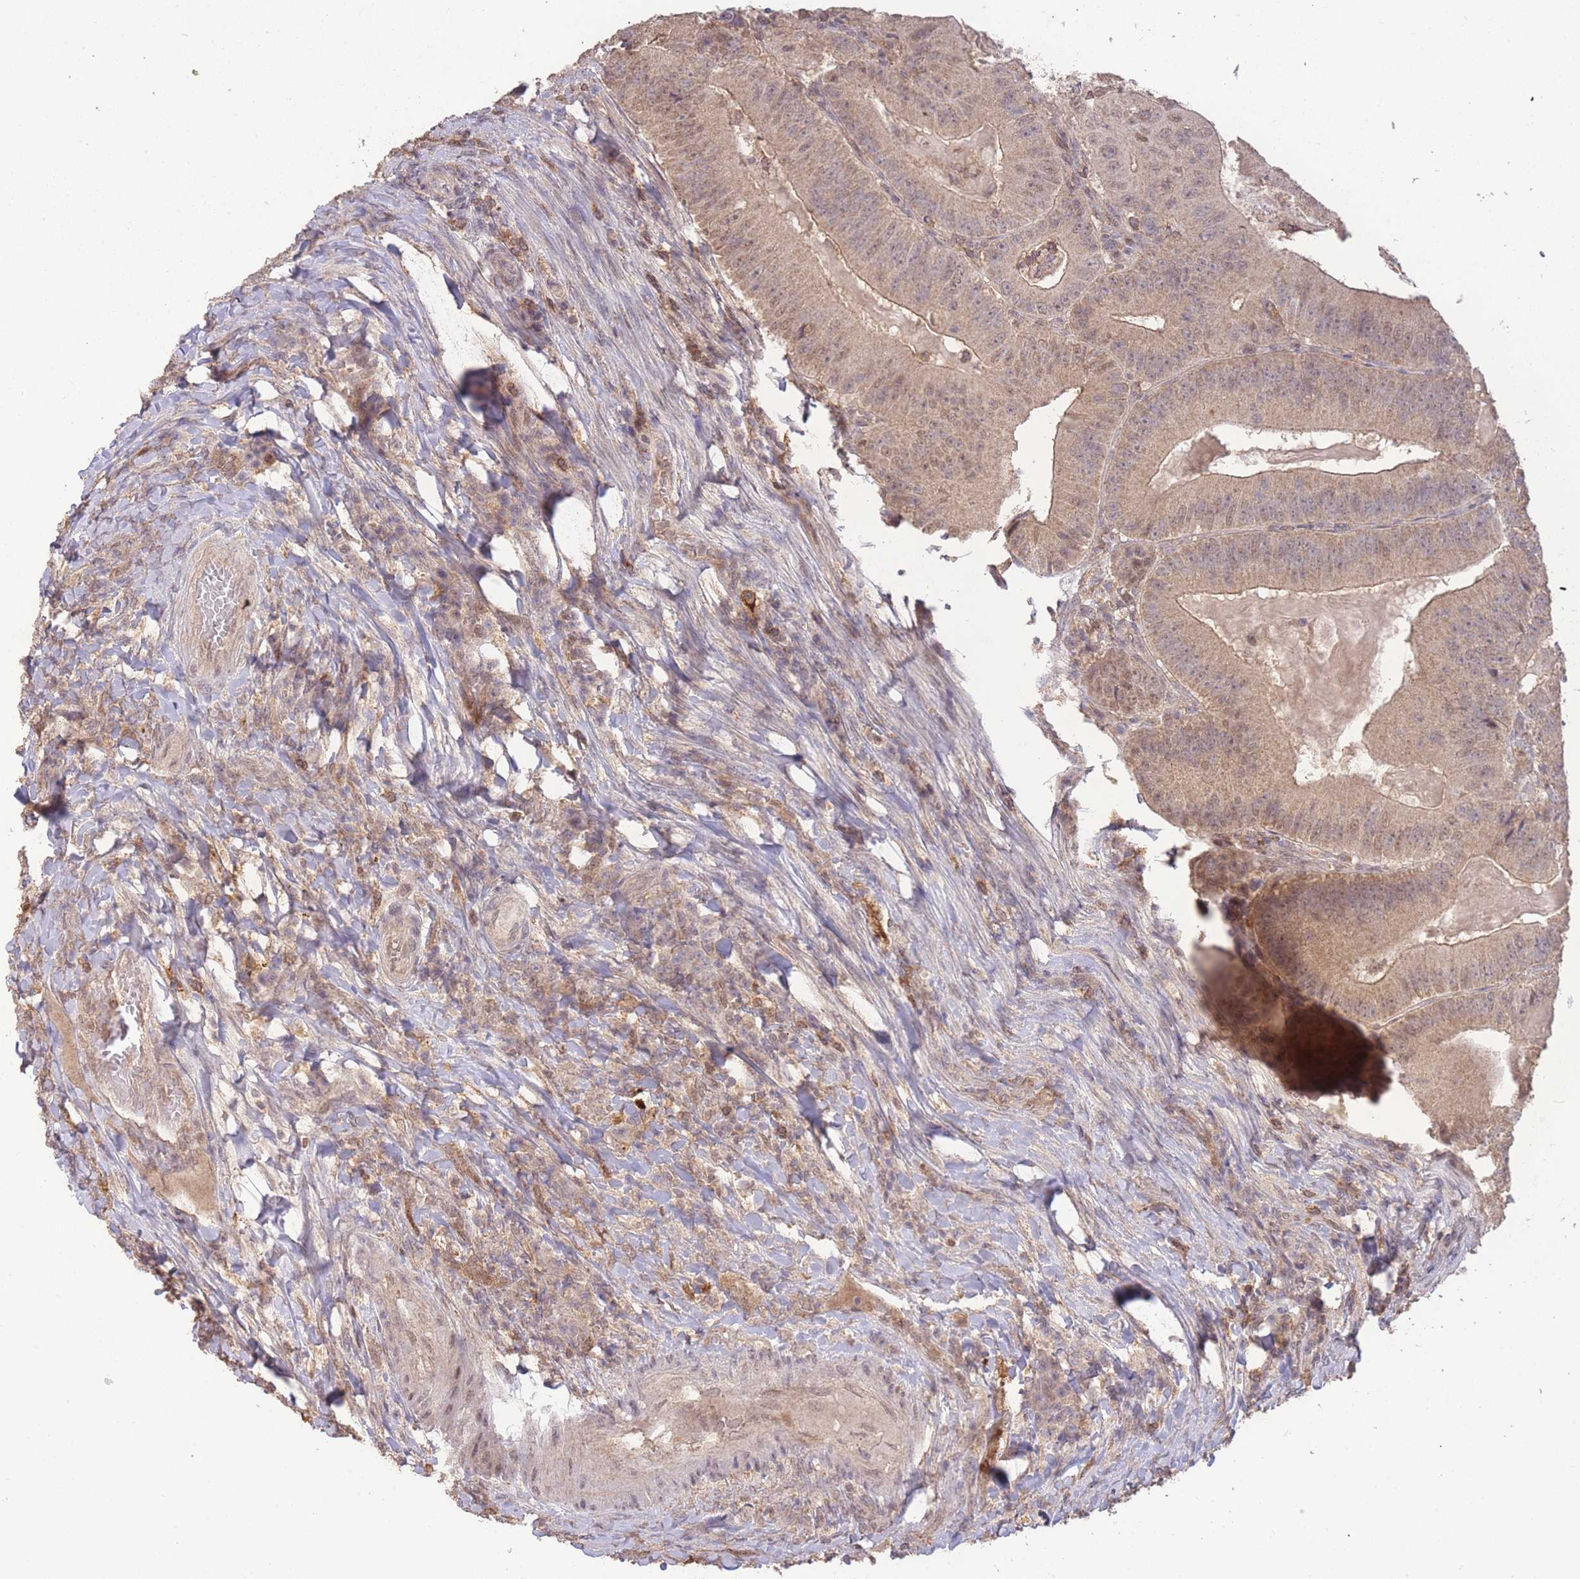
{"staining": {"intensity": "weak", "quantity": ">75%", "location": "cytoplasmic/membranous,nuclear"}, "tissue": "colorectal cancer", "cell_type": "Tumor cells", "image_type": "cancer", "snomed": [{"axis": "morphology", "description": "Adenocarcinoma, NOS"}, {"axis": "topography", "description": "Colon"}], "caption": "Immunohistochemistry image of neoplastic tissue: colorectal cancer stained using IHC reveals low levels of weak protein expression localized specifically in the cytoplasmic/membranous and nuclear of tumor cells, appearing as a cytoplasmic/membranous and nuclear brown color.", "gene": "RNF144B", "patient": {"sex": "female", "age": 86}}